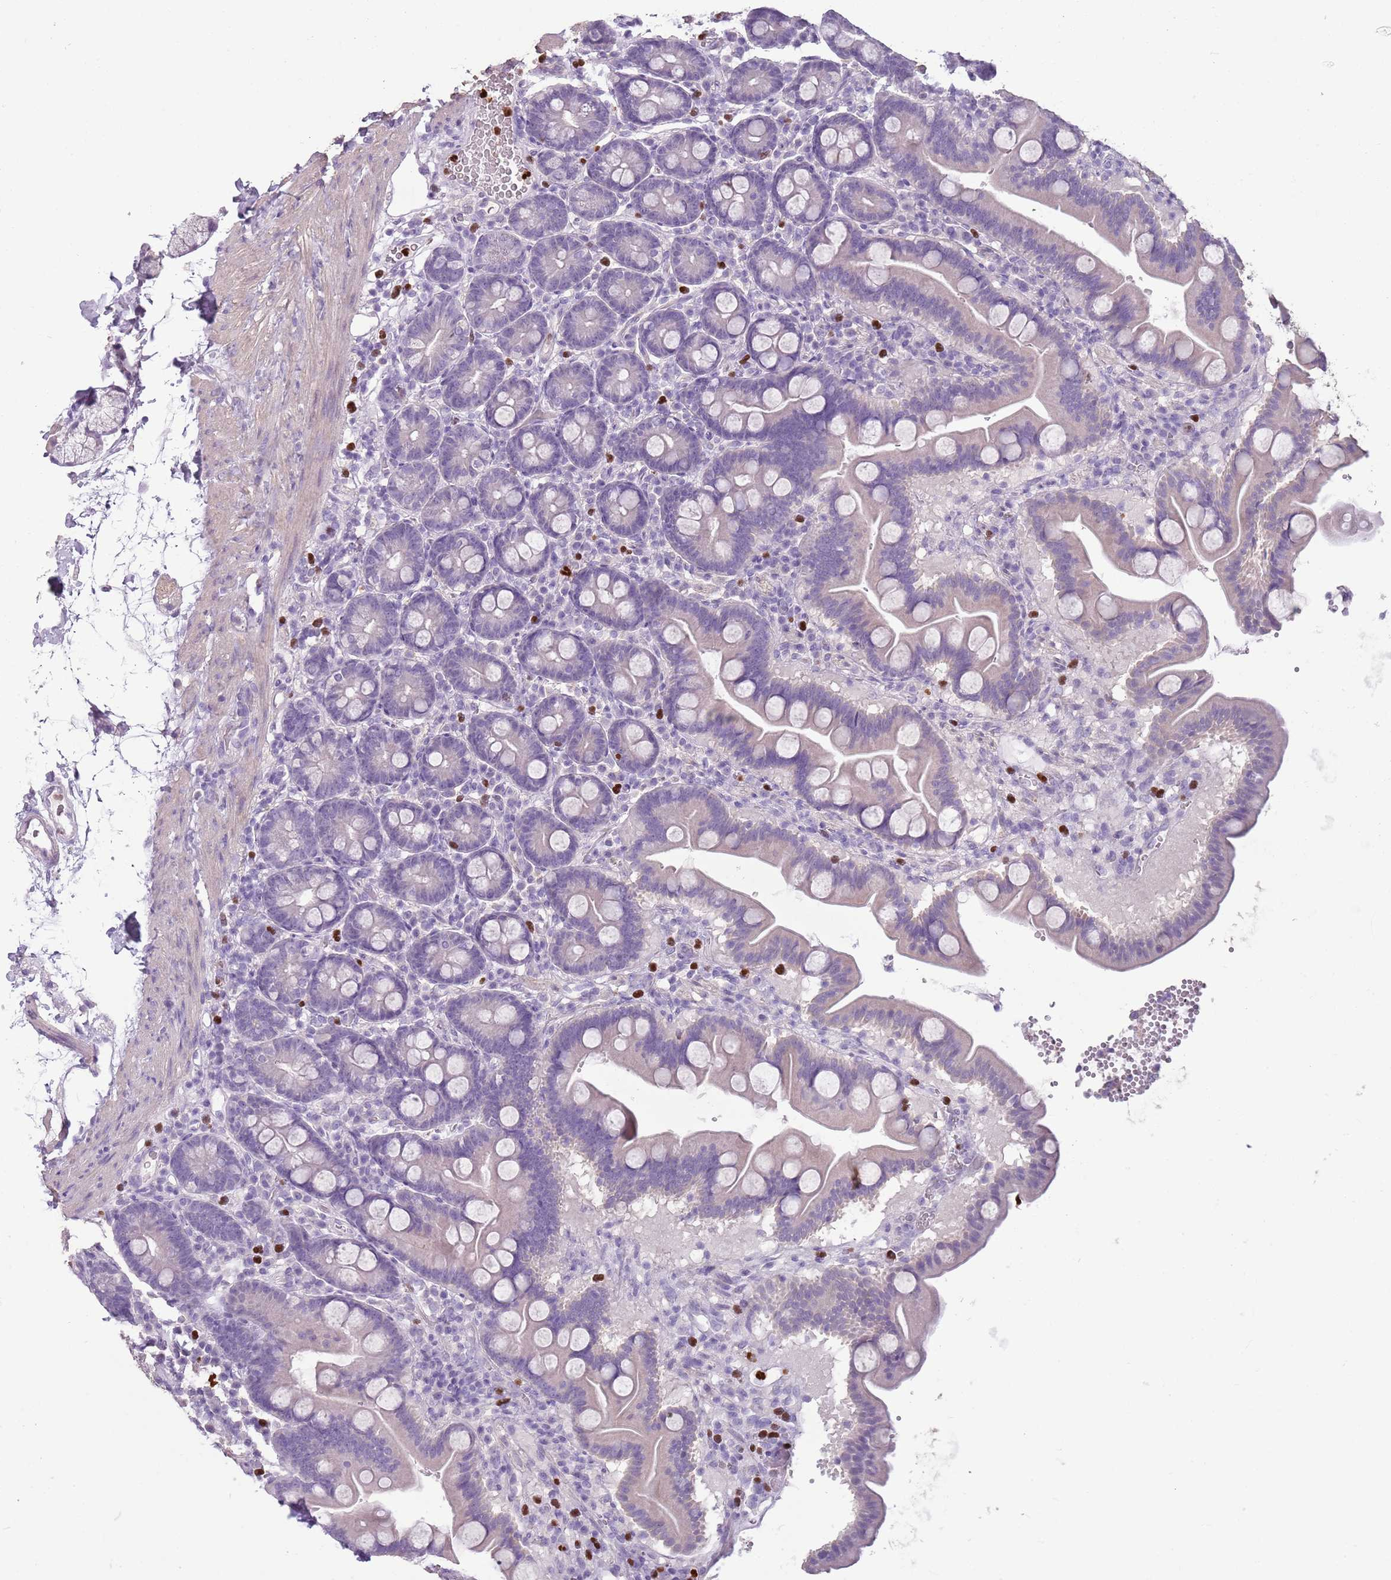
{"staining": {"intensity": "negative", "quantity": "none", "location": "none"}, "tissue": "duodenum", "cell_type": "Glandular cells", "image_type": "normal", "snomed": [{"axis": "morphology", "description": "Normal tissue, NOS"}, {"axis": "topography", "description": "Duodenum"}], "caption": "Image shows no protein positivity in glandular cells of normal duodenum. Nuclei are stained in blue.", "gene": "CELF6", "patient": {"sex": "male", "age": 54}}